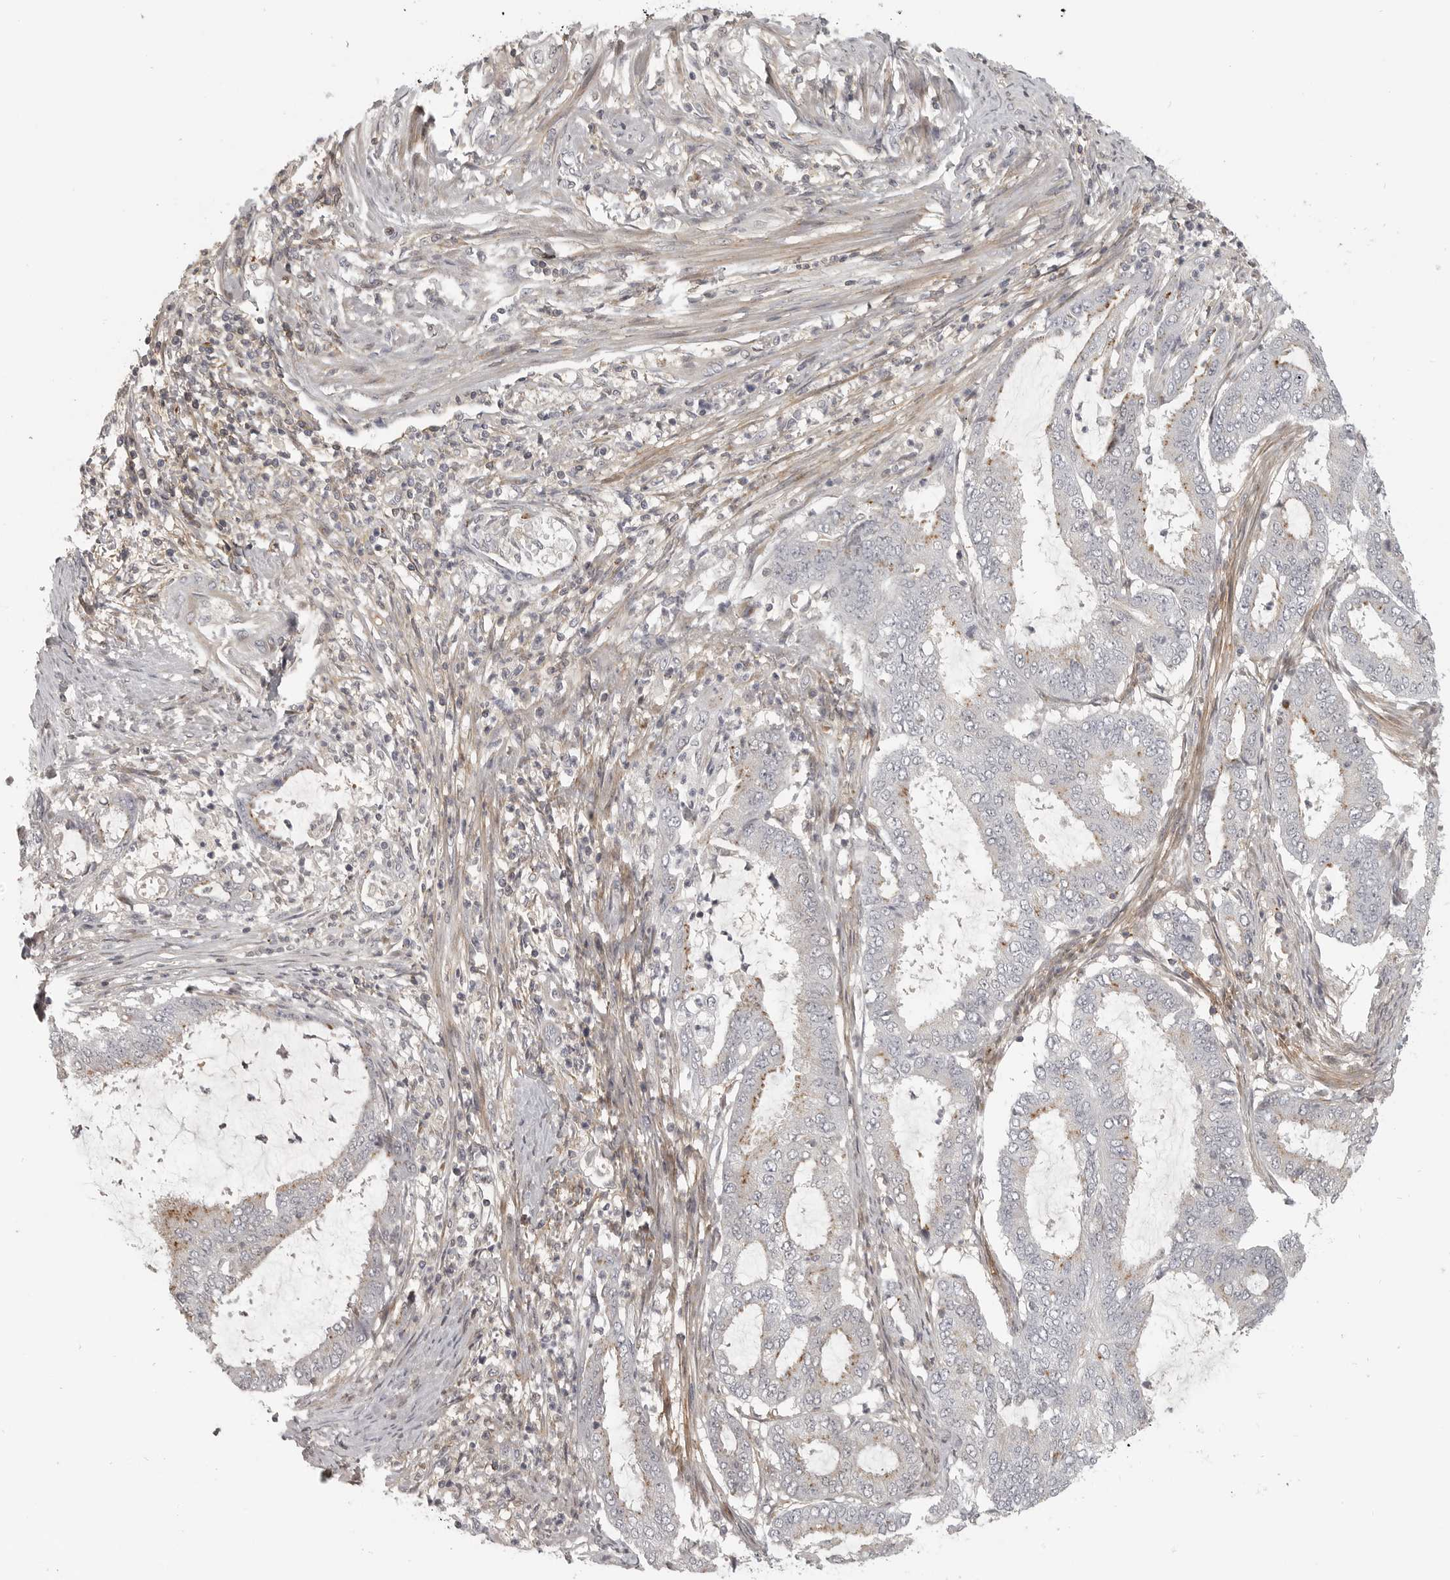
{"staining": {"intensity": "weak", "quantity": "<25%", "location": "cytoplasmic/membranous"}, "tissue": "endometrial cancer", "cell_type": "Tumor cells", "image_type": "cancer", "snomed": [{"axis": "morphology", "description": "Adenocarcinoma, NOS"}, {"axis": "topography", "description": "Endometrium"}], "caption": "Immunohistochemistry (IHC) of human endometrial adenocarcinoma reveals no positivity in tumor cells. The staining is performed using DAB (3,3'-diaminobenzidine) brown chromogen with nuclei counter-stained in using hematoxylin.", "gene": "UROD", "patient": {"sex": "female", "age": 51}}